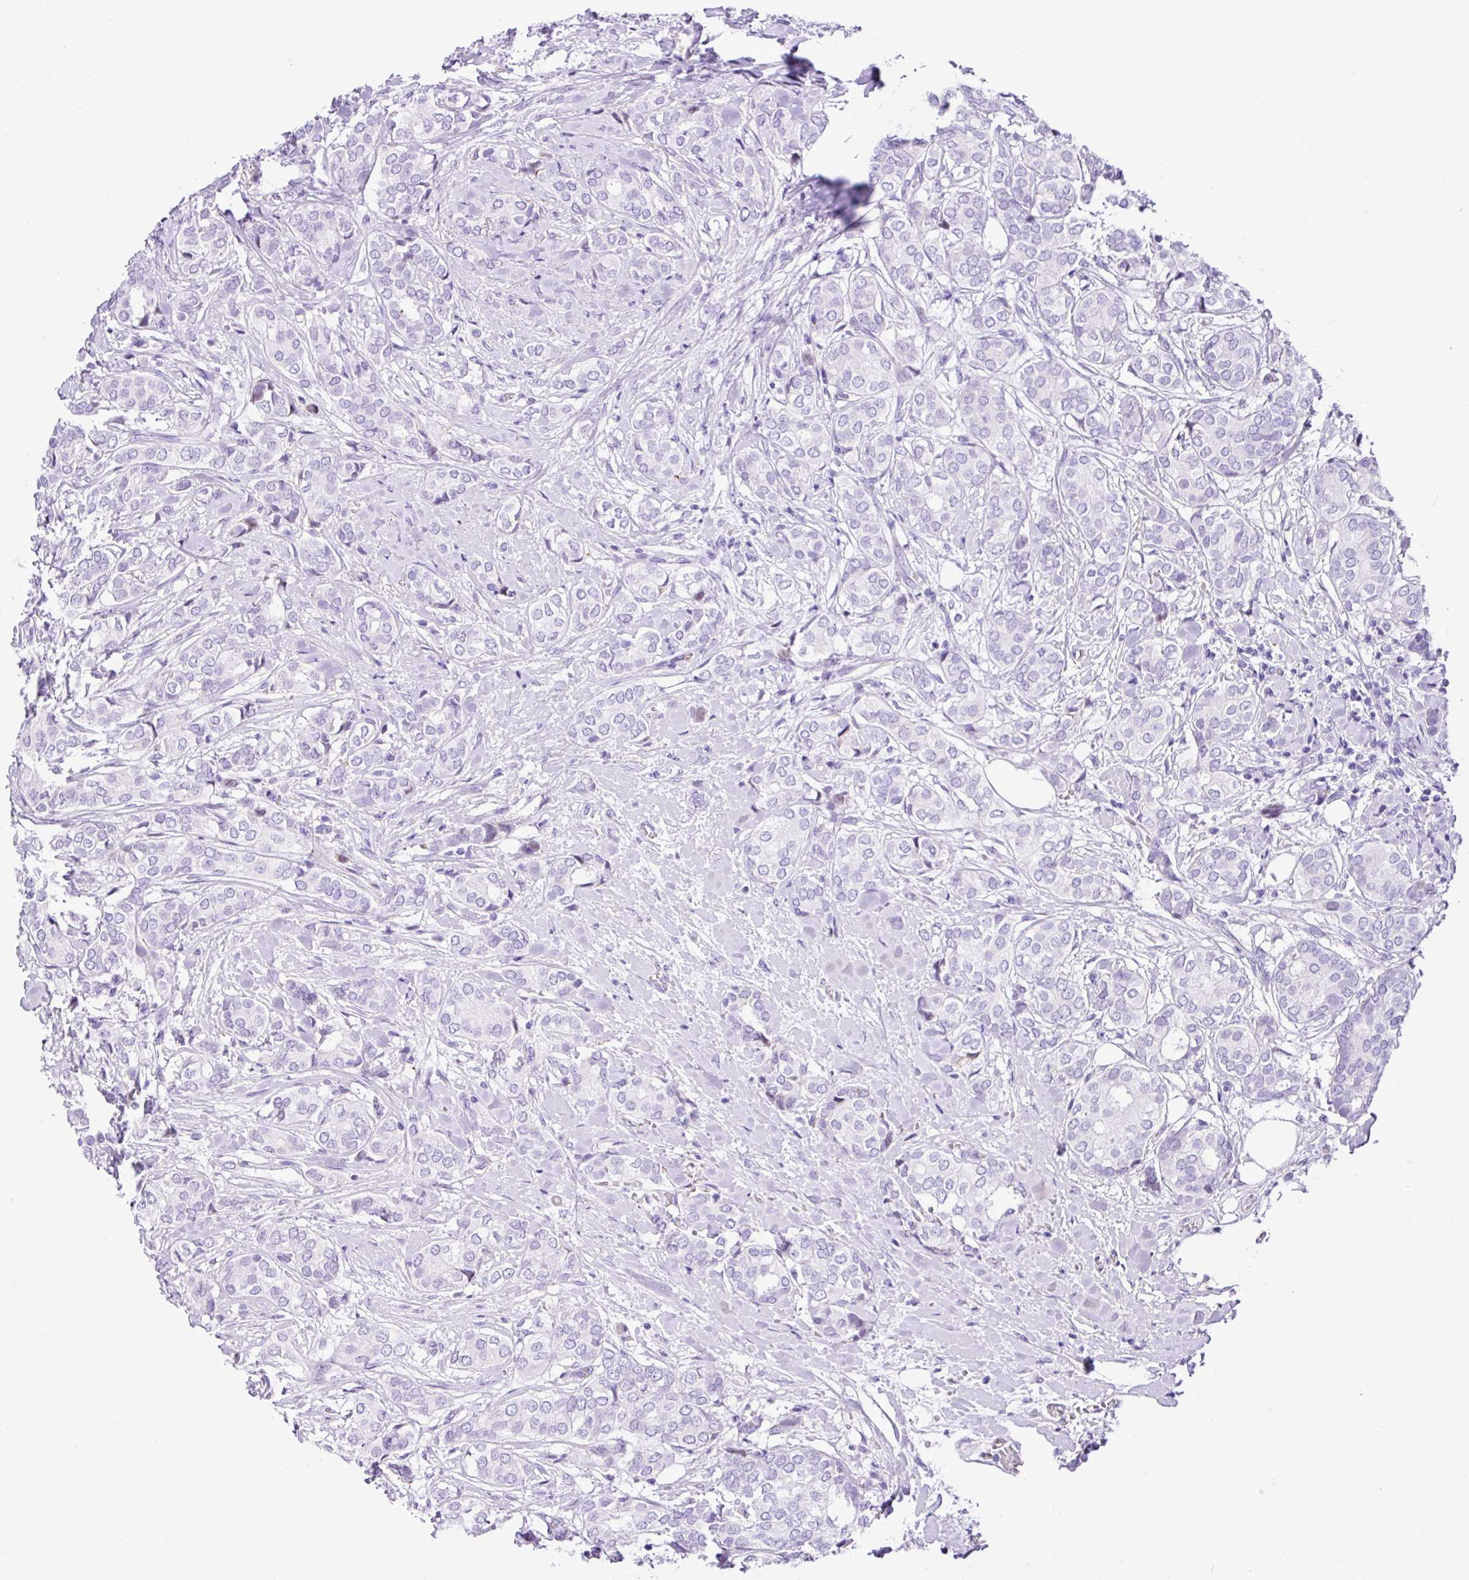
{"staining": {"intensity": "negative", "quantity": "none", "location": "none"}, "tissue": "breast cancer", "cell_type": "Tumor cells", "image_type": "cancer", "snomed": [{"axis": "morphology", "description": "Duct carcinoma"}, {"axis": "topography", "description": "Breast"}], "caption": "Human breast cancer (invasive ductal carcinoma) stained for a protein using immunohistochemistry exhibits no positivity in tumor cells.", "gene": "RCAN2", "patient": {"sex": "female", "age": 73}}